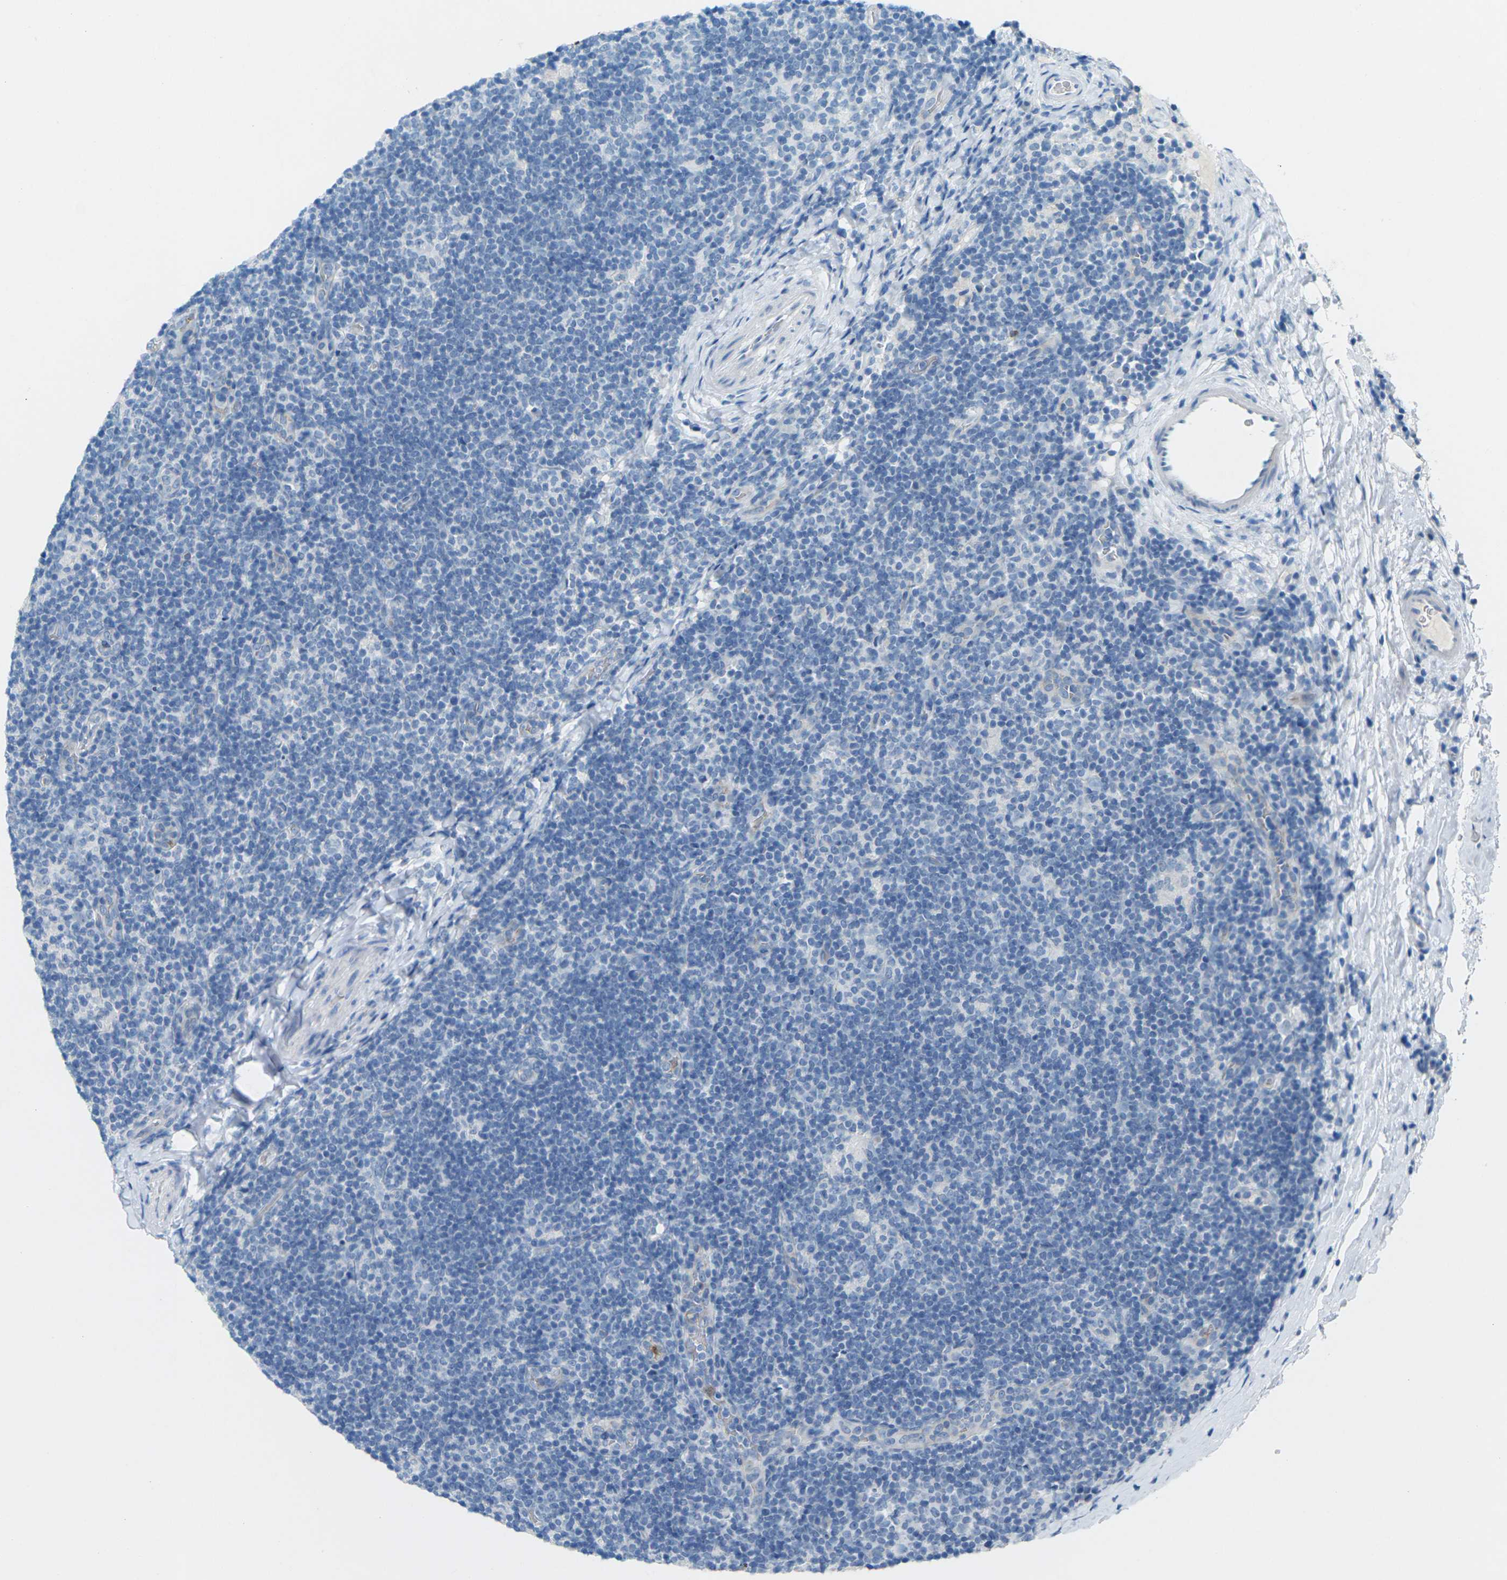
{"staining": {"intensity": "negative", "quantity": "none", "location": "none"}, "tissue": "lymphoma", "cell_type": "Tumor cells", "image_type": "cancer", "snomed": [{"axis": "morphology", "description": "Hodgkin's disease, NOS"}, {"axis": "topography", "description": "Lymph node"}], "caption": "Immunohistochemistry photomicrograph of neoplastic tissue: lymphoma stained with DAB displays no significant protein expression in tumor cells.", "gene": "CDH16", "patient": {"sex": "female", "age": 57}}